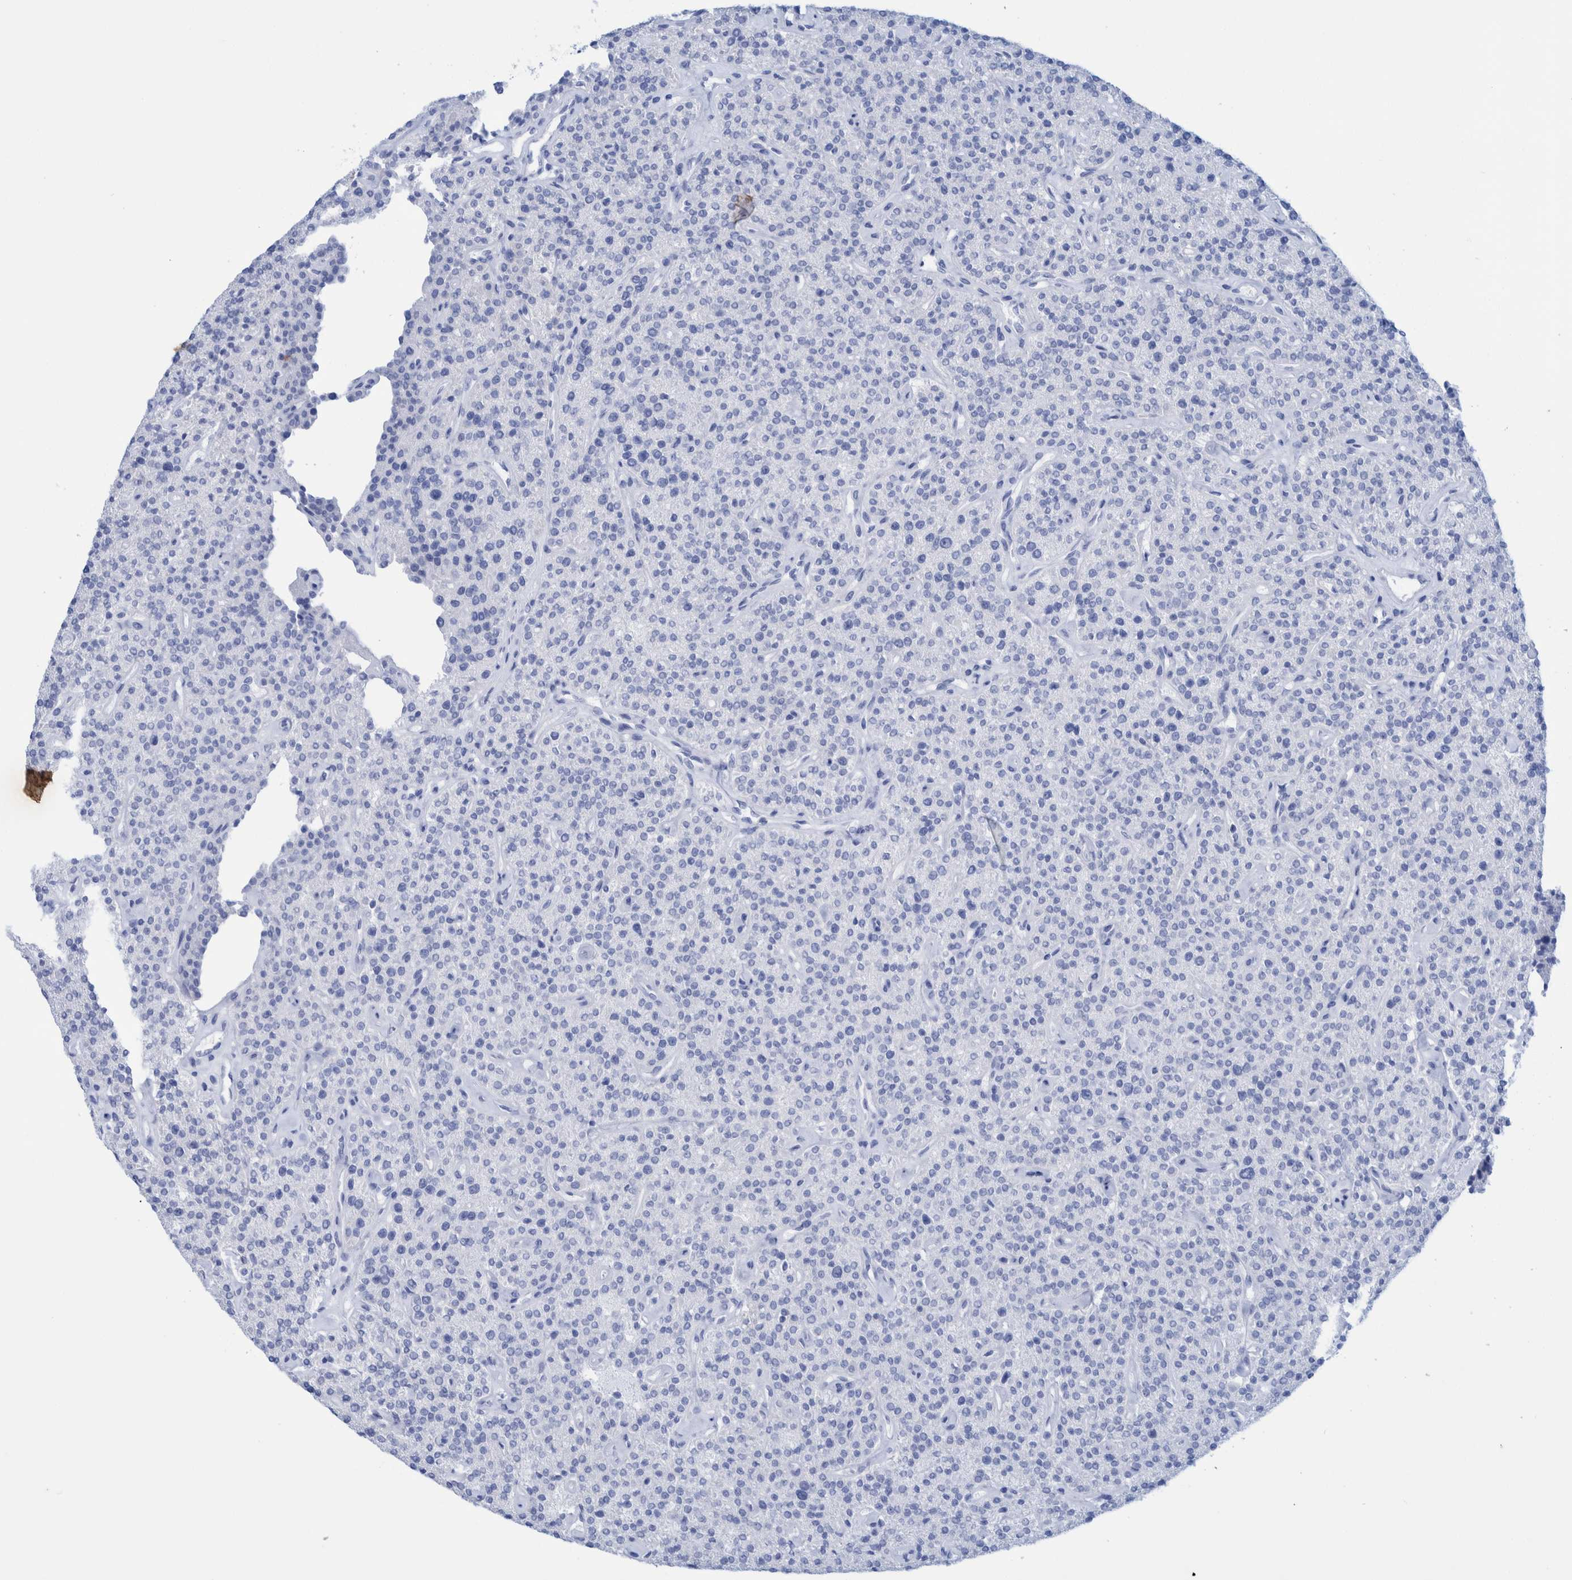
{"staining": {"intensity": "negative", "quantity": "none", "location": "none"}, "tissue": "parathyroid gland", "cell_type": "Glandular cells", "image_type": "normal", "snomed": [{"axis": "morphology", "description": "Normal tissue, NOS"}, {"axis": "topography", "description": "Parathyroid gland"}], "caption": "DAB (3,3'-diaminobenzidine) immunohistochemical staining of normal parathyroid gland shows no significant staining in glandular cells.", "gene": "PERP", "patient": {"sex": "male", "age": 46}}